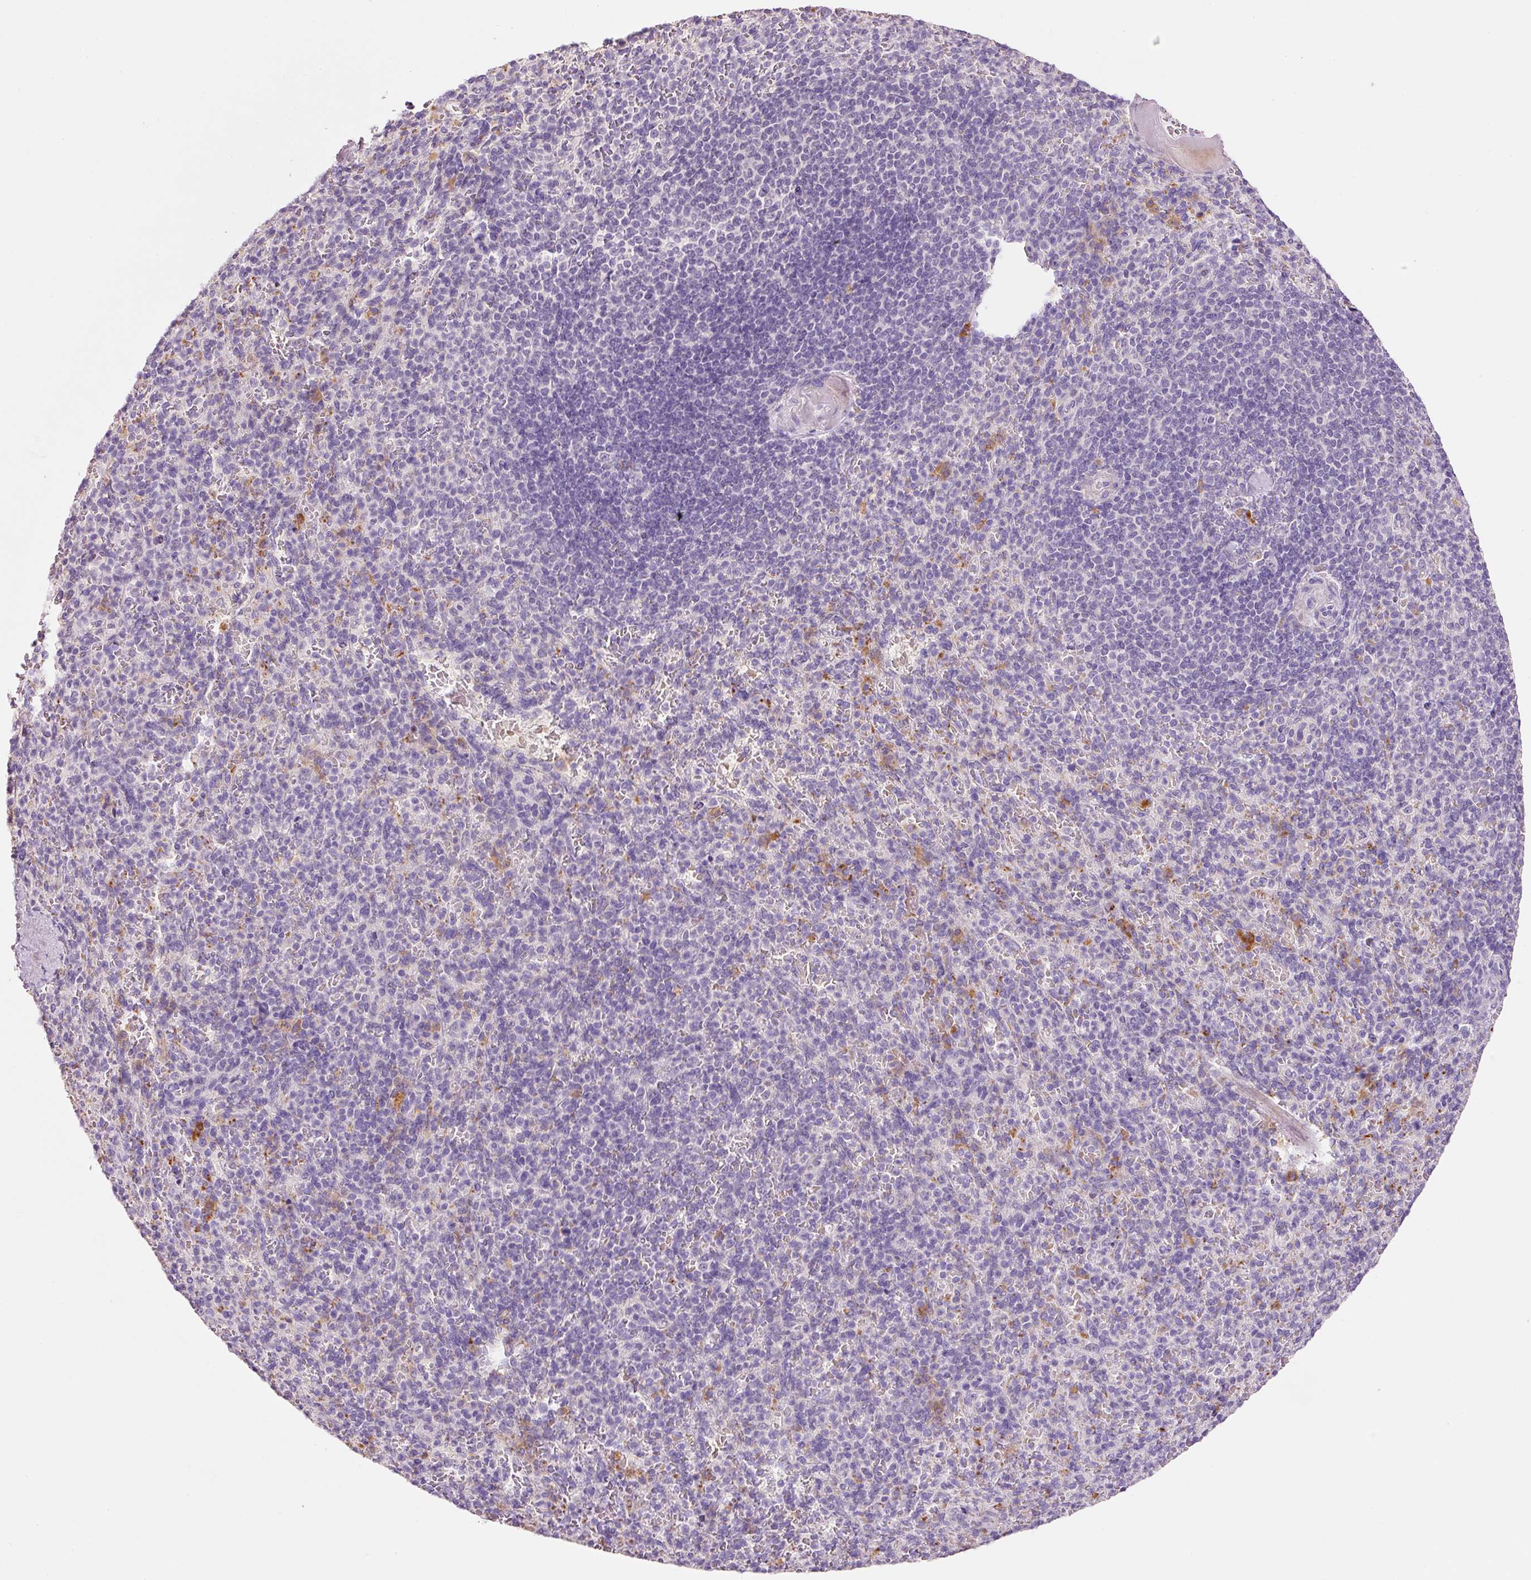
{"staining": {"intensity": "moderate", "quantity": "<25%", "location": "cytoplasmic/membranous"}, "tissue": "spleen", "cell_type": "Cells in red pulp", "image_type": "normal", "snomed": [{"axis": "morphology", "description": "Normal tissue, NOS"}, {"axis": "topography", "description": "Spleen"}], "caption": "Protein staining of normal spleen exhibits moderate cytoplasmic/membranous expression in approximately <25% of cells in red pulp.", "gene": "TENT5C", "patient": {"sex": "female", "age": 74}}